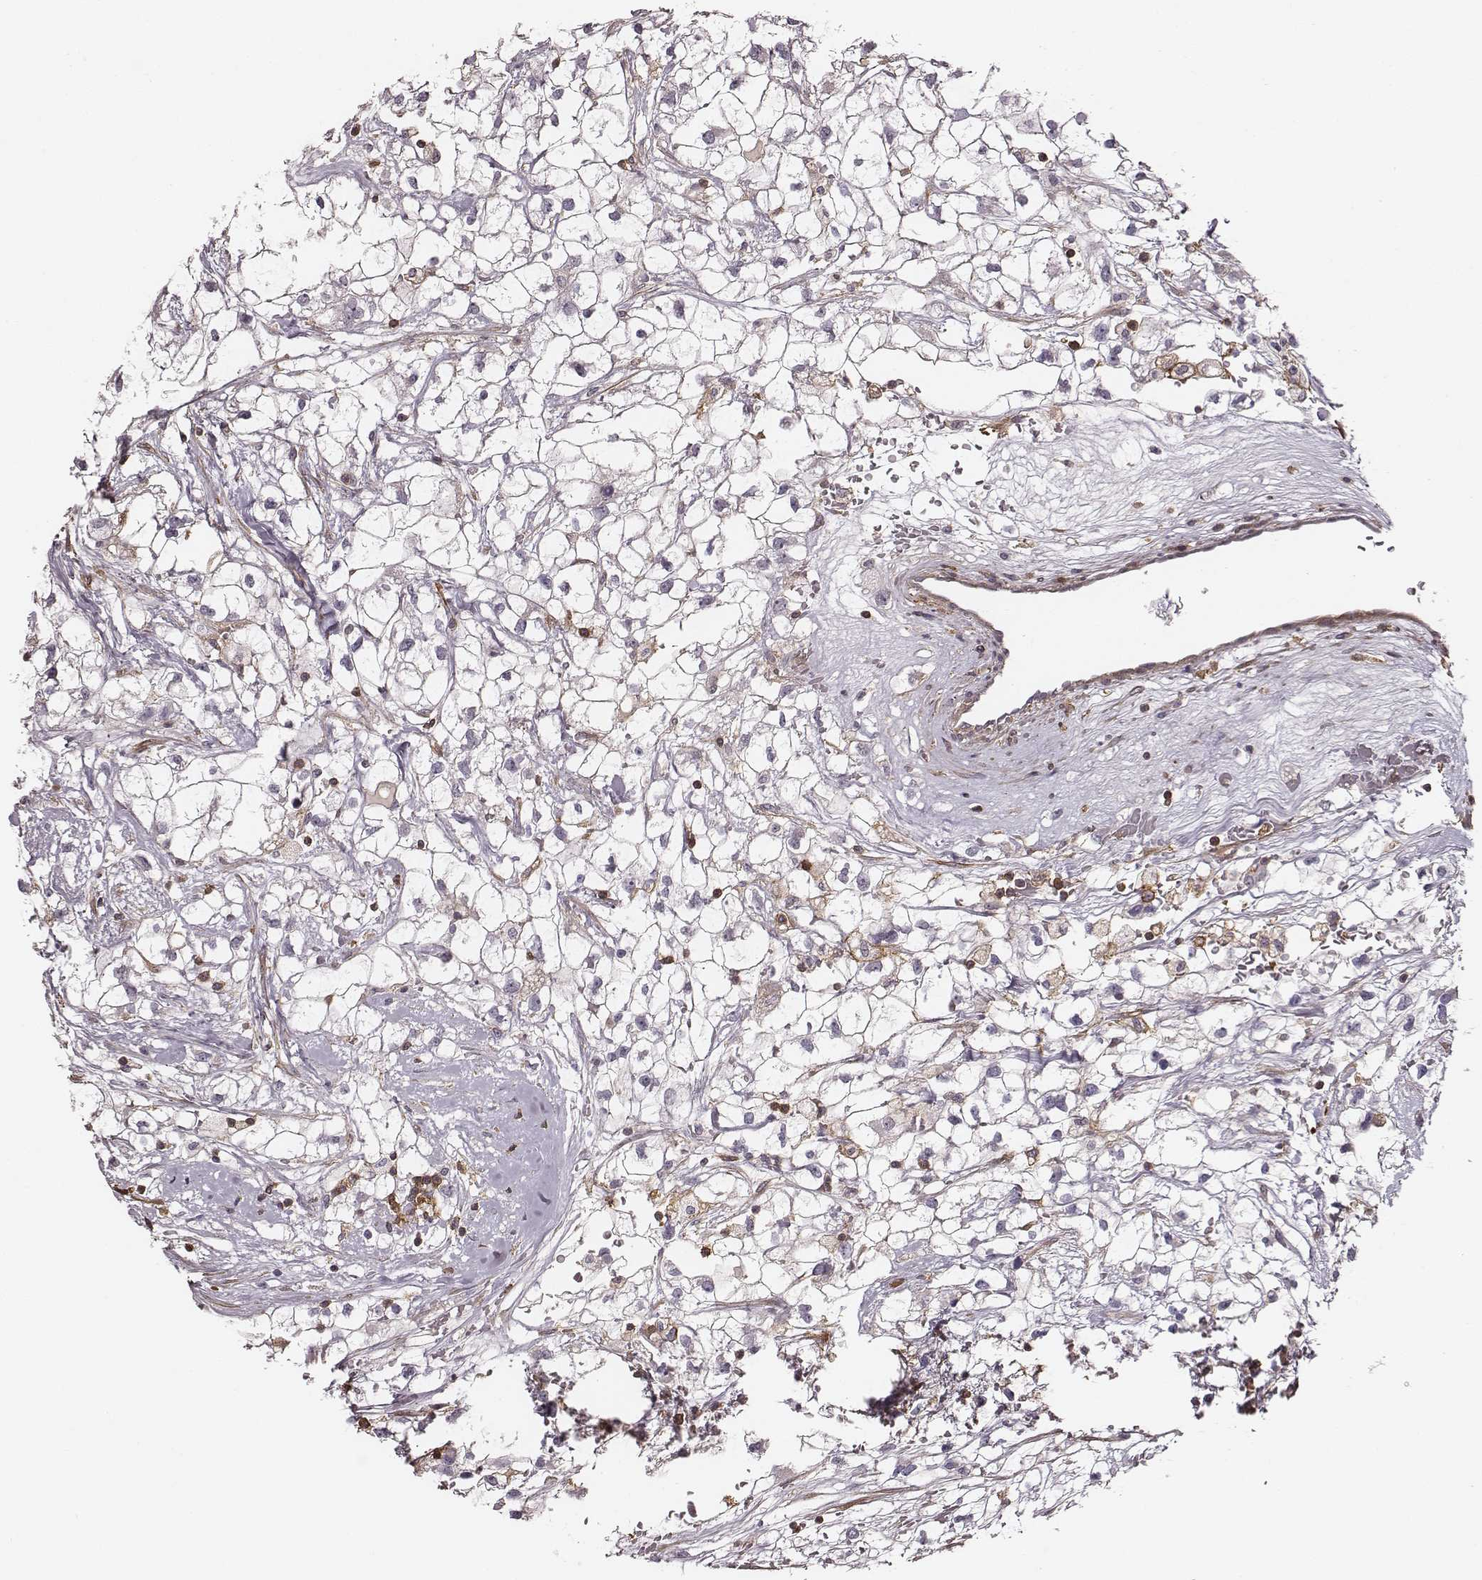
{"staining": {"intensity": "negative", "quantity": "none", "location": "none"}, "tissue": "renal cancer", "cell_type": "Tumor cells", "image_type": "cancer", "snomed": [{"axis": "morphology", "description": "Adenocarcinoma, NOS"}, {"axis": "topography", "description": "Kidney"}], "caption": "IHC photomicrograph of human renal cancer stained for a protein (brown), which displays no positivity in tumor cells.", "gene": "ZYX", "patient": {"sex": "male", "age": 59}}